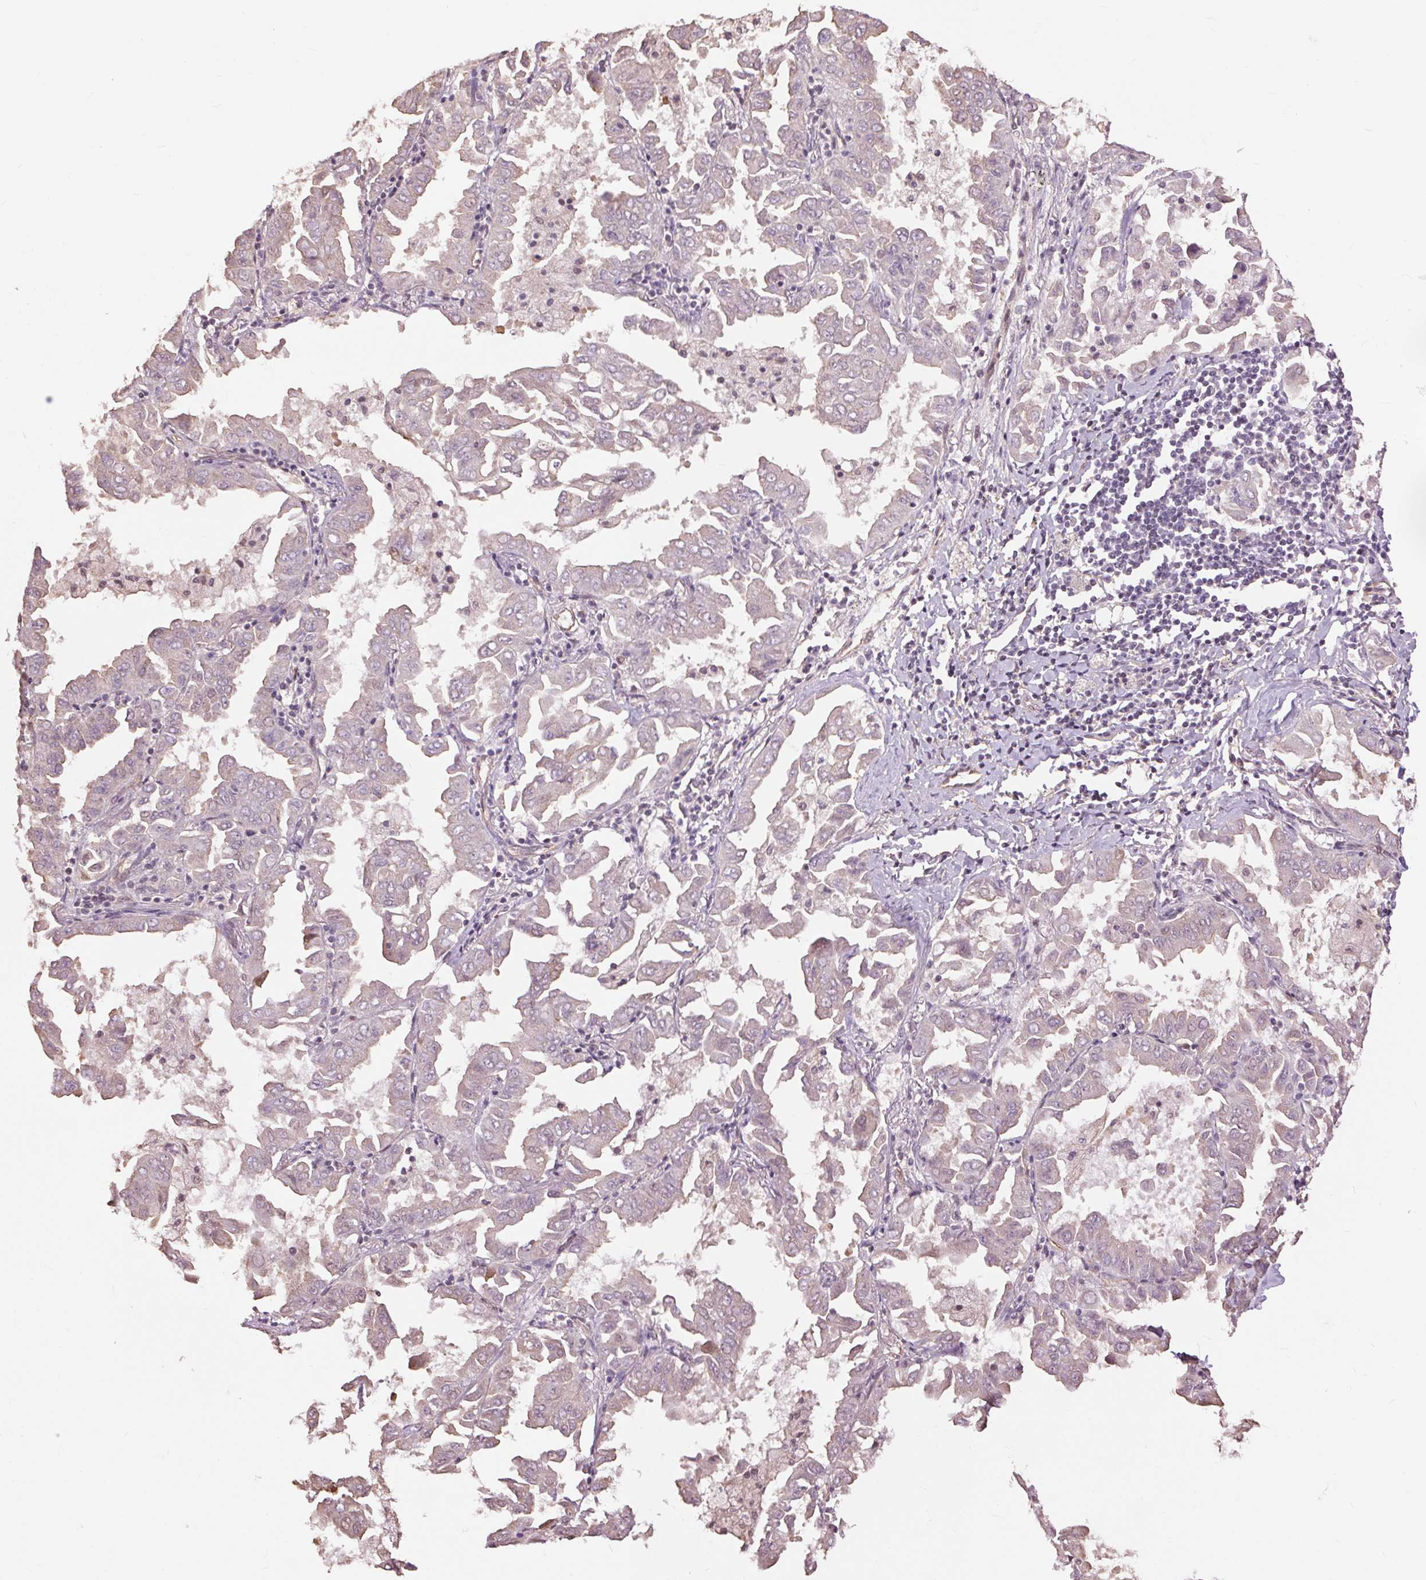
{"staining": {"intensity": "negative", "quantity": "none", "location": "none"}, "tissue": "lung cancer", "cell_type": "Tumor cells", "image_type": "cancer", "snomed": [{"axis": "morphology", "description": "Adenocarcinoma, NOS"}, {"axis": "topography", "description": "Lung"}], "caption": "Human lung adenocarcinoma stained for a protein using IHC displays no staining in tumor cells.", "gene": "PALM", "patient": {"sex": "male", "age": 64}}